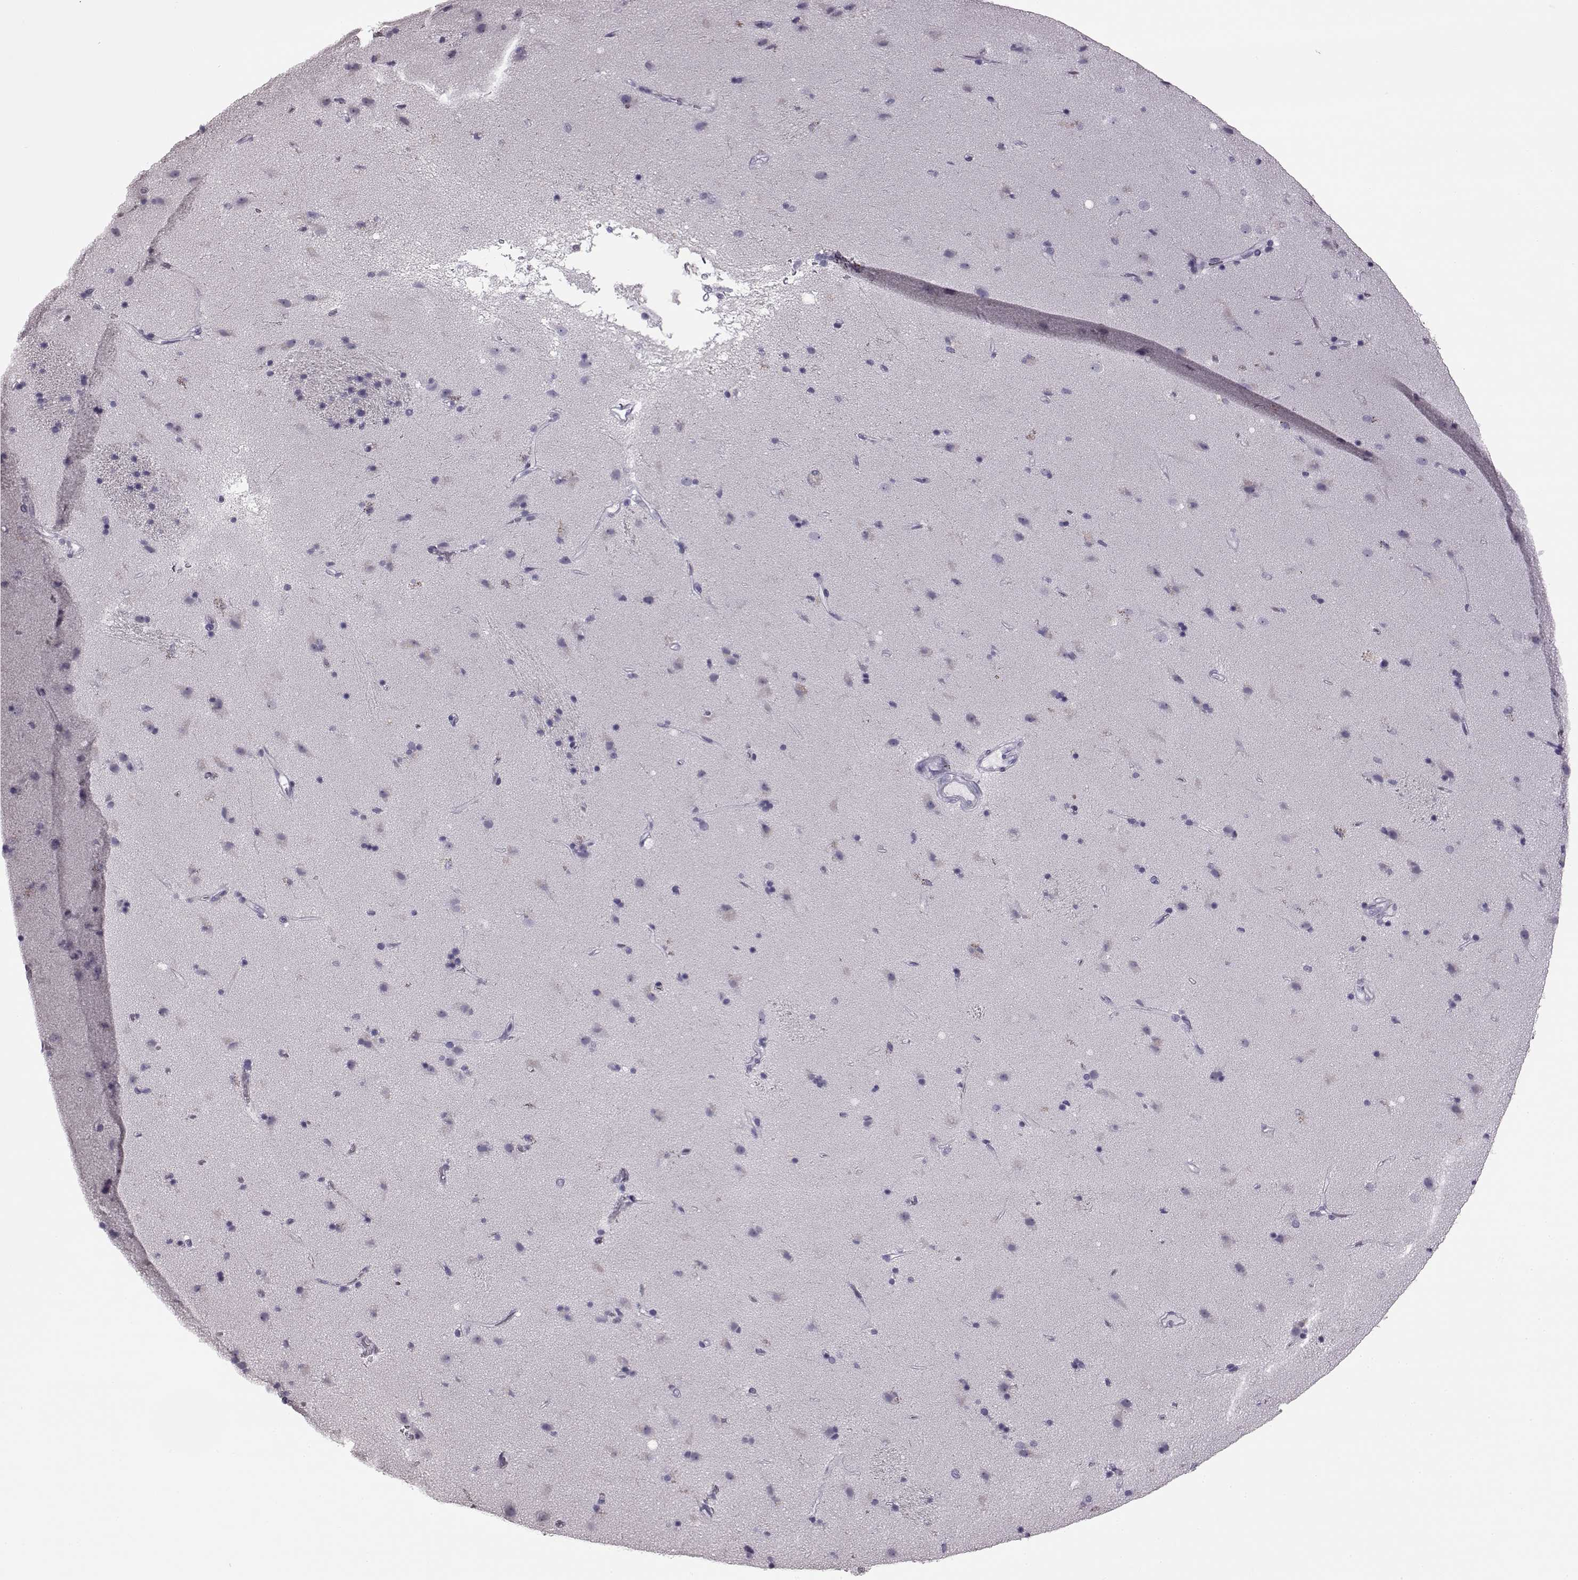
{"staining": {"intensity": "negative", "quantity": "none", "location": "none"}, "tissue": "caudate", "cell_type": "Glial cells", "image_type": "normal", "snomed": [{"axis": "morphology", "description": "Normal tissue, NOS"}, {"axis": "topography", "description": "Lateral ventricle wall"}], "caption": "Immunohistochemistry of unremarkable caudate demonstrates no positivity in glial cells. (DAB immunohistochemistry, high magnification).", "gene": "AIPL1", "patient": {"sex": "female", "age": 71}}